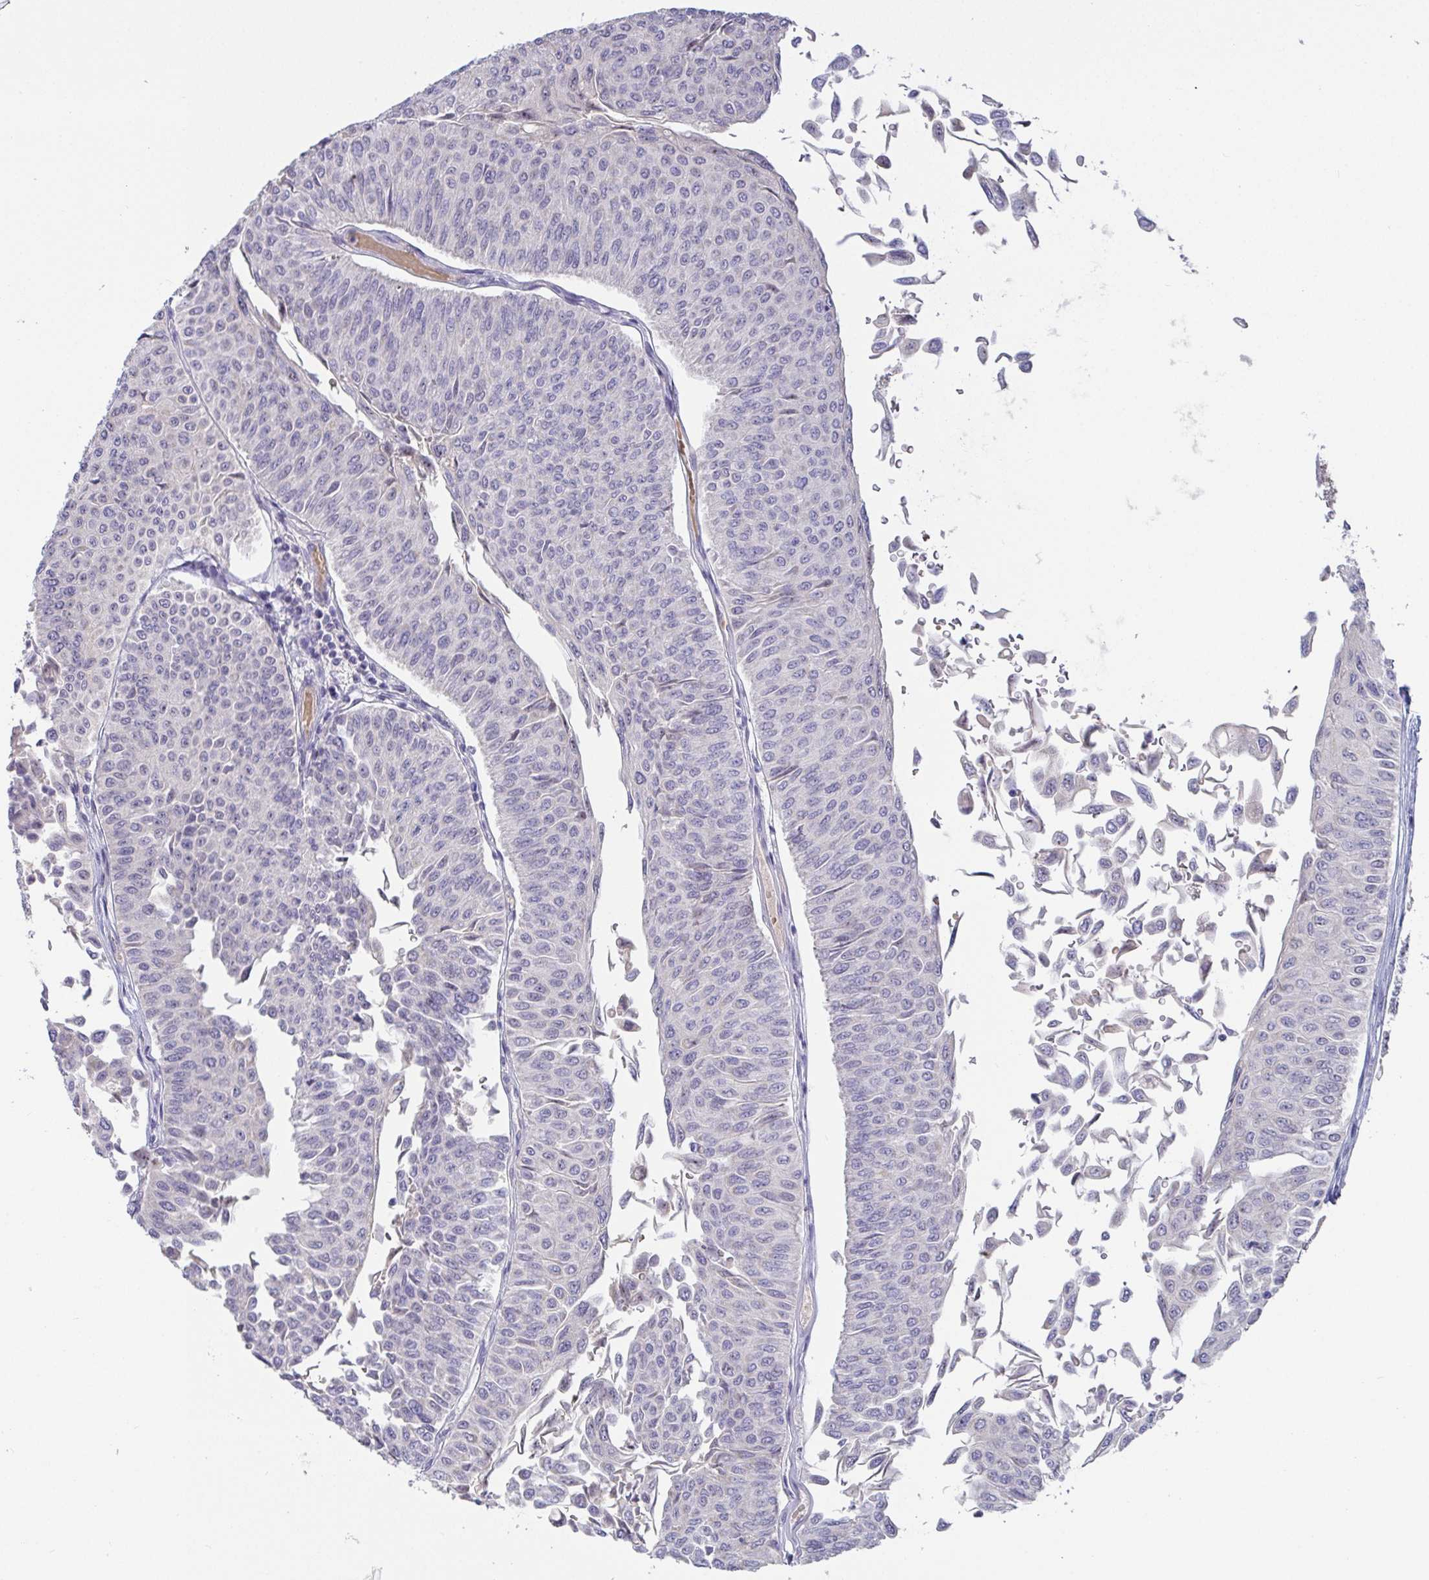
{"staining": {"intensity": "negative", "quantity": "none", "location": "none"}, "tissue": "urothelial cancer", "cell_type": "Tumor cells", "image_type": "cancer", "snomed": [{"axis": "morphology", "description": "Urothelial carcinoma, NOS"}, {"axis": "topography", "description": "Urinary bladder"}], "caption": "Micrograph shows no significant protein expression in tumor cells of urothelial cancer.", "gene": "MYC", "patient": {"sex": "male", "age": 59}}